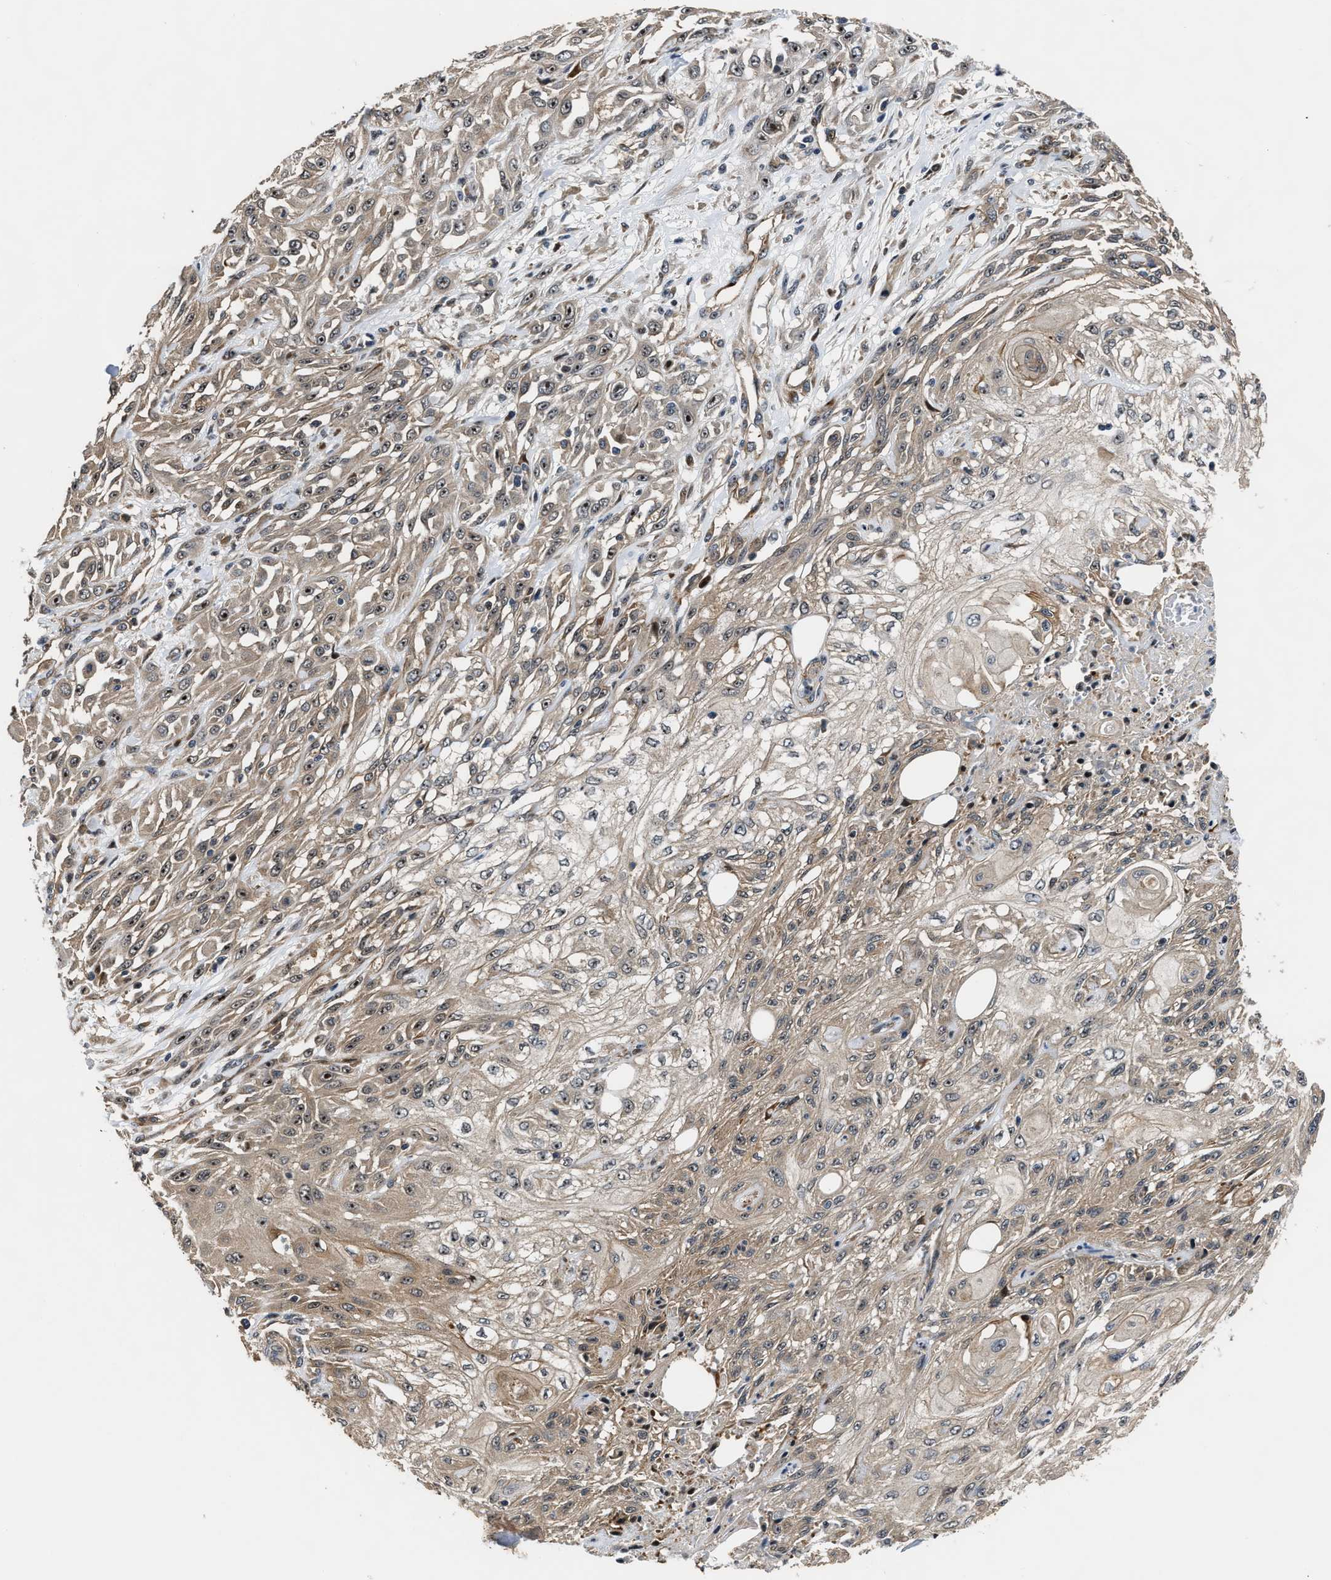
{"staining": {"intensity": "moderate", "quantity": ">75%", "location": "cytoplasmic/membranous,nuclear"}, "tissue": "skin cancer", "cell_type": "Tumor cells", "image_type": "cancer", "snomed": [{"axis": "morphology", "description": "Squamous cell carcinoma, NOS"}, {"axis": "morphology", "description": "Squamous cell carcinoma, metastatic, NOS"}, {"axis": "topography", "description": "Skin"}, {"axis": "topography", "description": "Lymph node"}], "caption": "High-power microscopy captured an immunohistochemistry photomicrograph of skin cancer (metastatic squamous cell carcinoma), revealing moderate cytoplasmic/membranous and nuclear positivity in approximately >75% of tumor cells.", "gene": "ALDH3A2", "patient": {"sex": "male", "age": 75}}